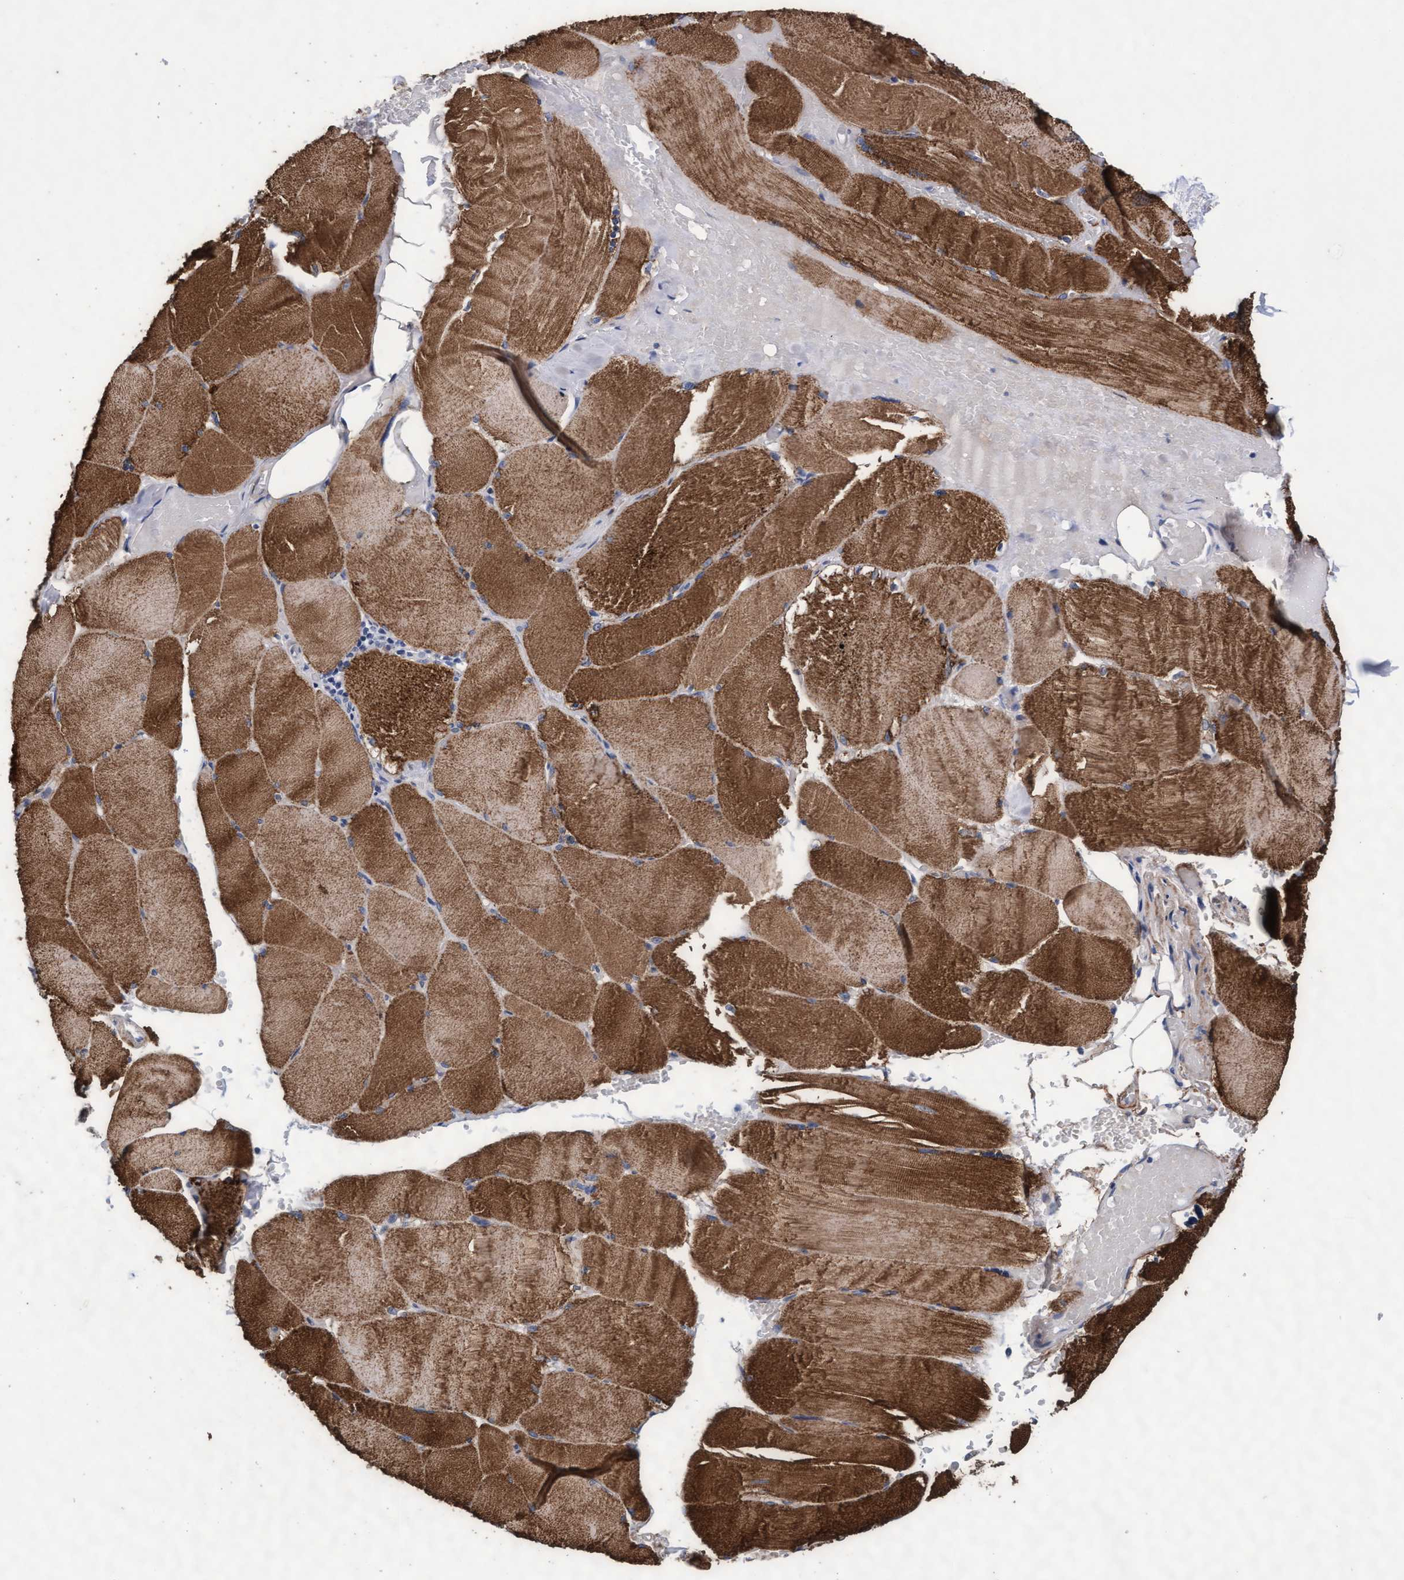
{"staining": {"intensity": "strong", "quantity": ">75%", "location": "cytoplasmic/membranous"}, "tissue": "skeletal muscle", "cell_type": "Myocytes", "image_type": "normal", "snomed": [{"axis": "morphology", "description": "Normal tissue, NOS"}, {"axis": "topography", "description": "Skin"}, {"axis": "topography", "description": "Skeletal muscle"}], "caption": "Human skeletal muscle stained for a protein (brown) displays strong cytoplasmic/membranous positive expression in approximately >75% of myocytes.", "gene": "CPQ", "patient": {"sex": "male", "age": 83}}